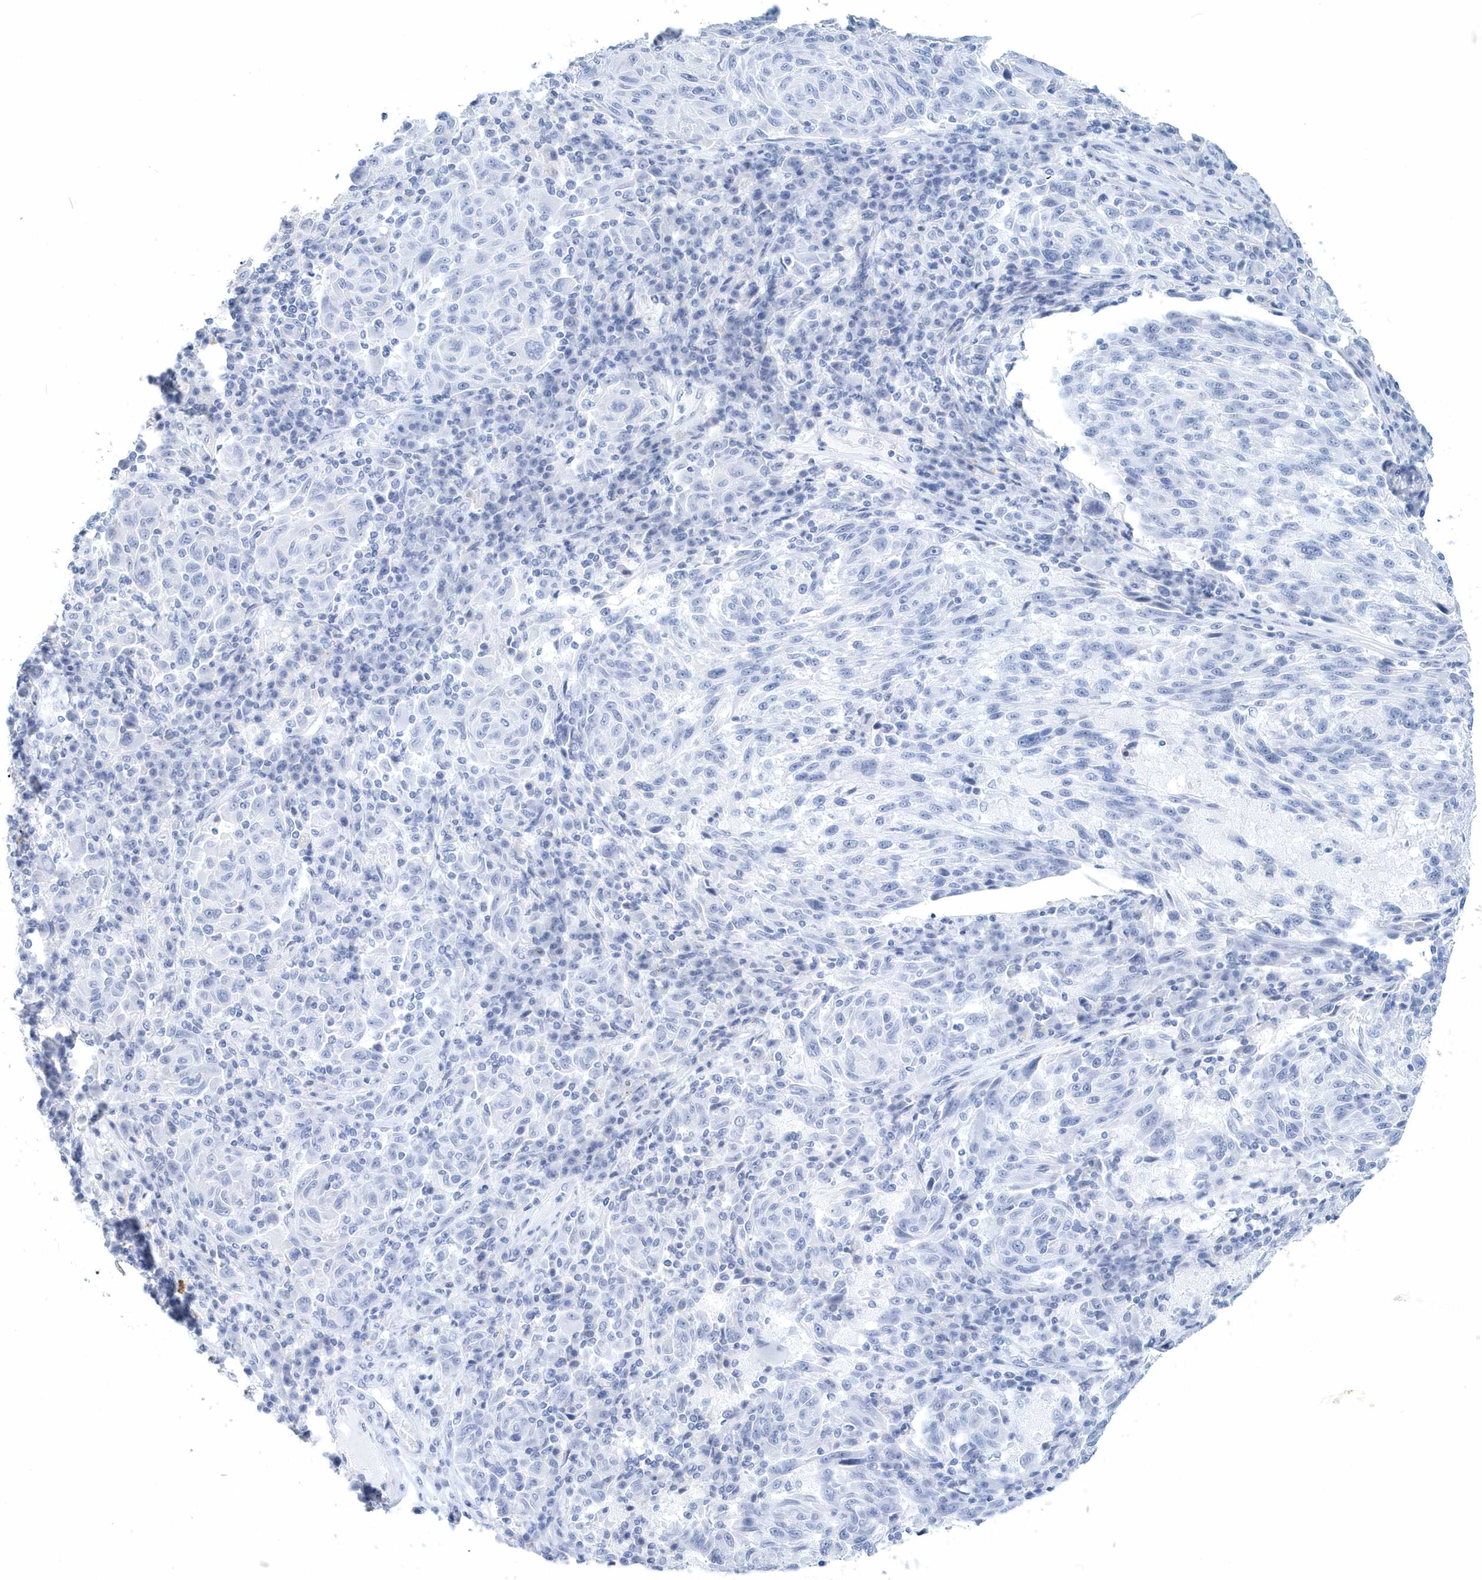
{"staining": {"intensity": "negative", "quantity": "none", "location": "none"}, "tissue": "melanoma", "cell_type": "Tumor cells", "image_type": "cancer", "snomed": [{"axis": "morphology", "description": "Malignant melanoma, NOS"}, {"axis": "topography", "description": "Skin"}], "caption": "Photomicrograph shows no protein positivity in tumor cells of melanoma tissue.", "gene": "PTPRO", "patient": {"sex": "male", "age": 53}}